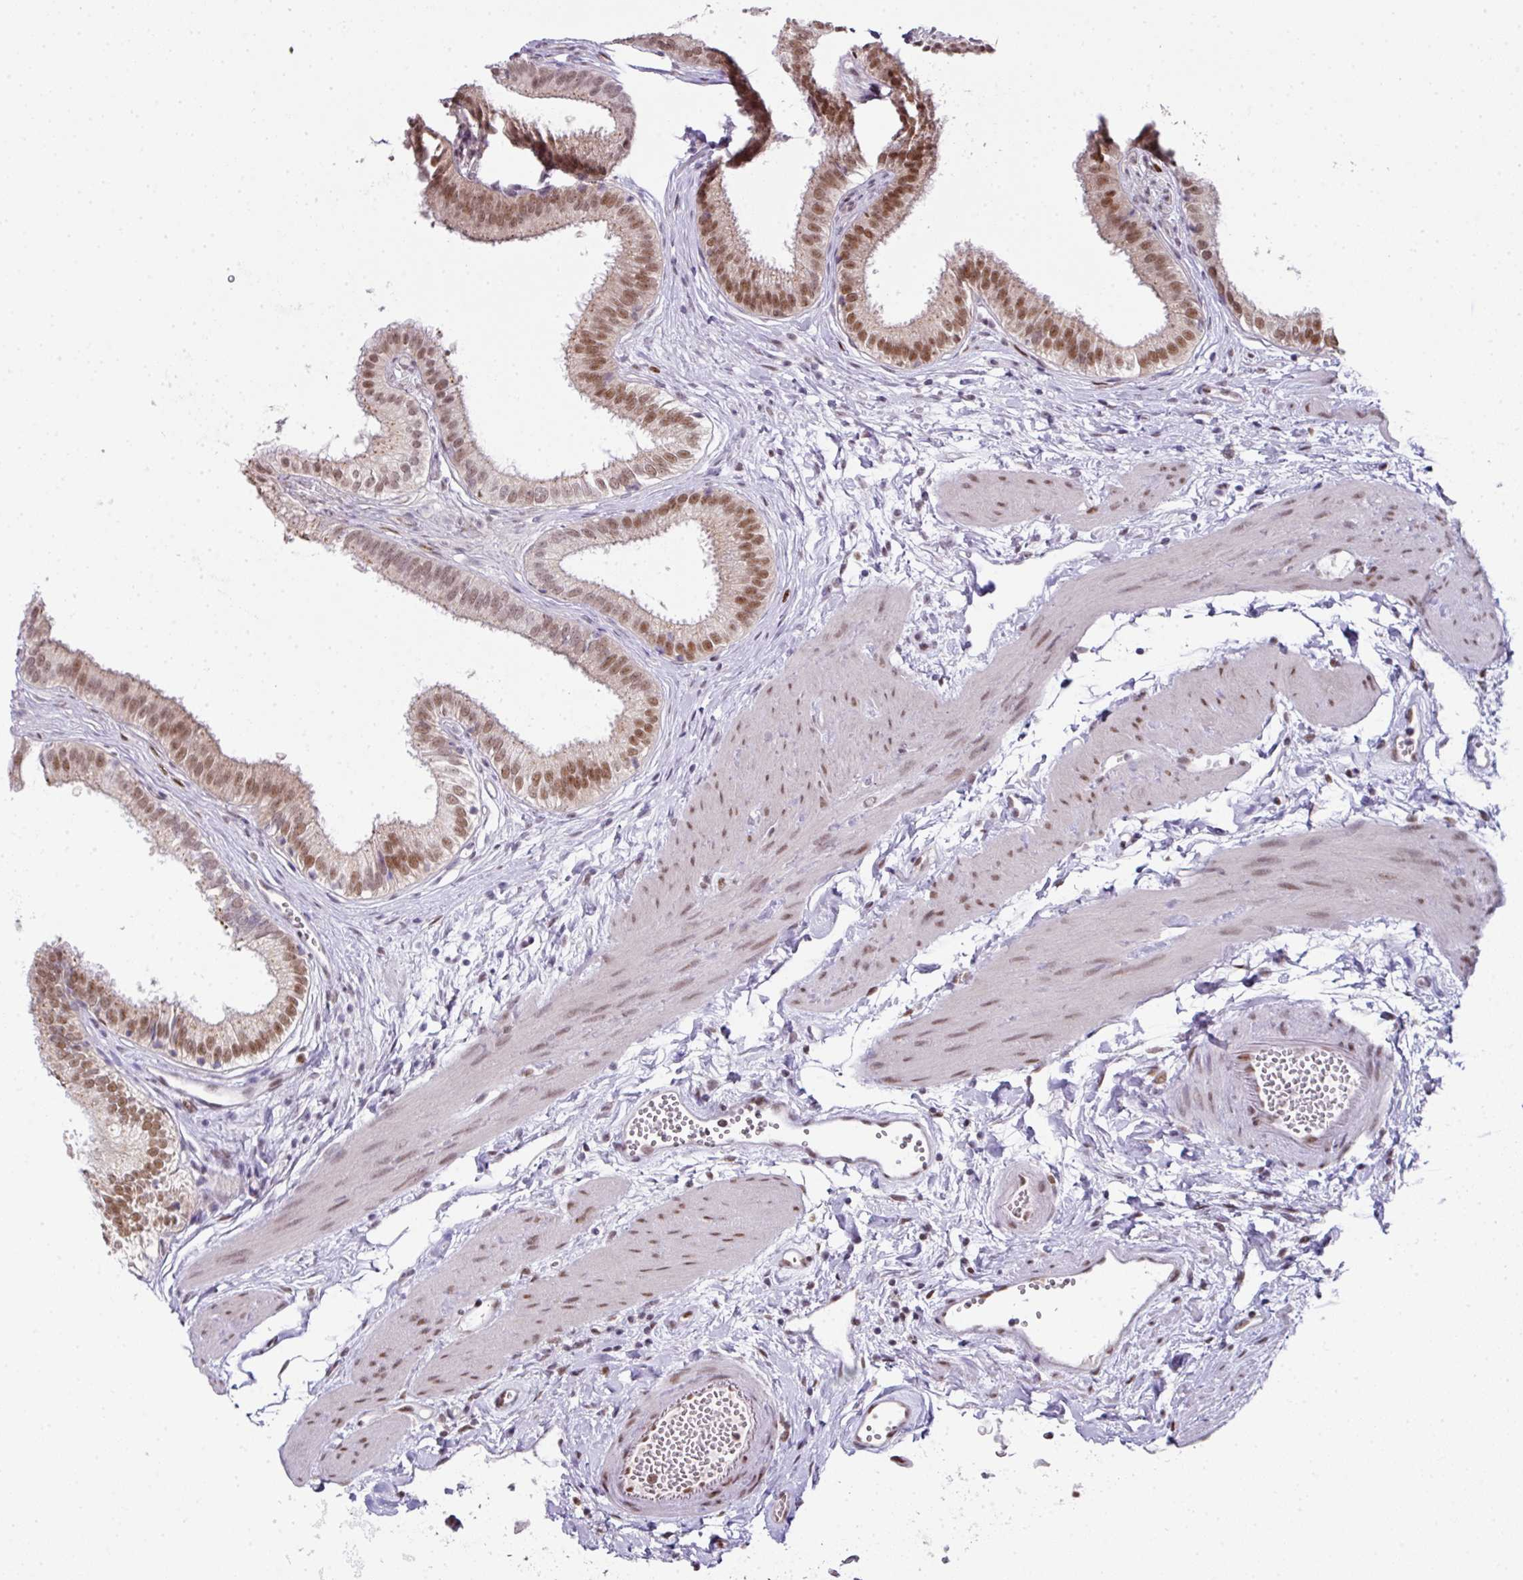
{"staining": {"intensity": "moderate", "quantity": ">75%", "location": "nuclear"}, "tissue": "gallbladder", "cell_type": "Glandular cells", "image_type": "normal", "snomed": [{"axis": "morphology", "description": "Normal tissue, NOS"}, {"axis": "topography", "description": "Gallbladder"}], "caption": "A brown stain highlights moderate nuclear staining of a protein in glandular cells of normal human gallbladder.", "gene": "NFYA", "patient": {"sex": "female", "age": 54}}